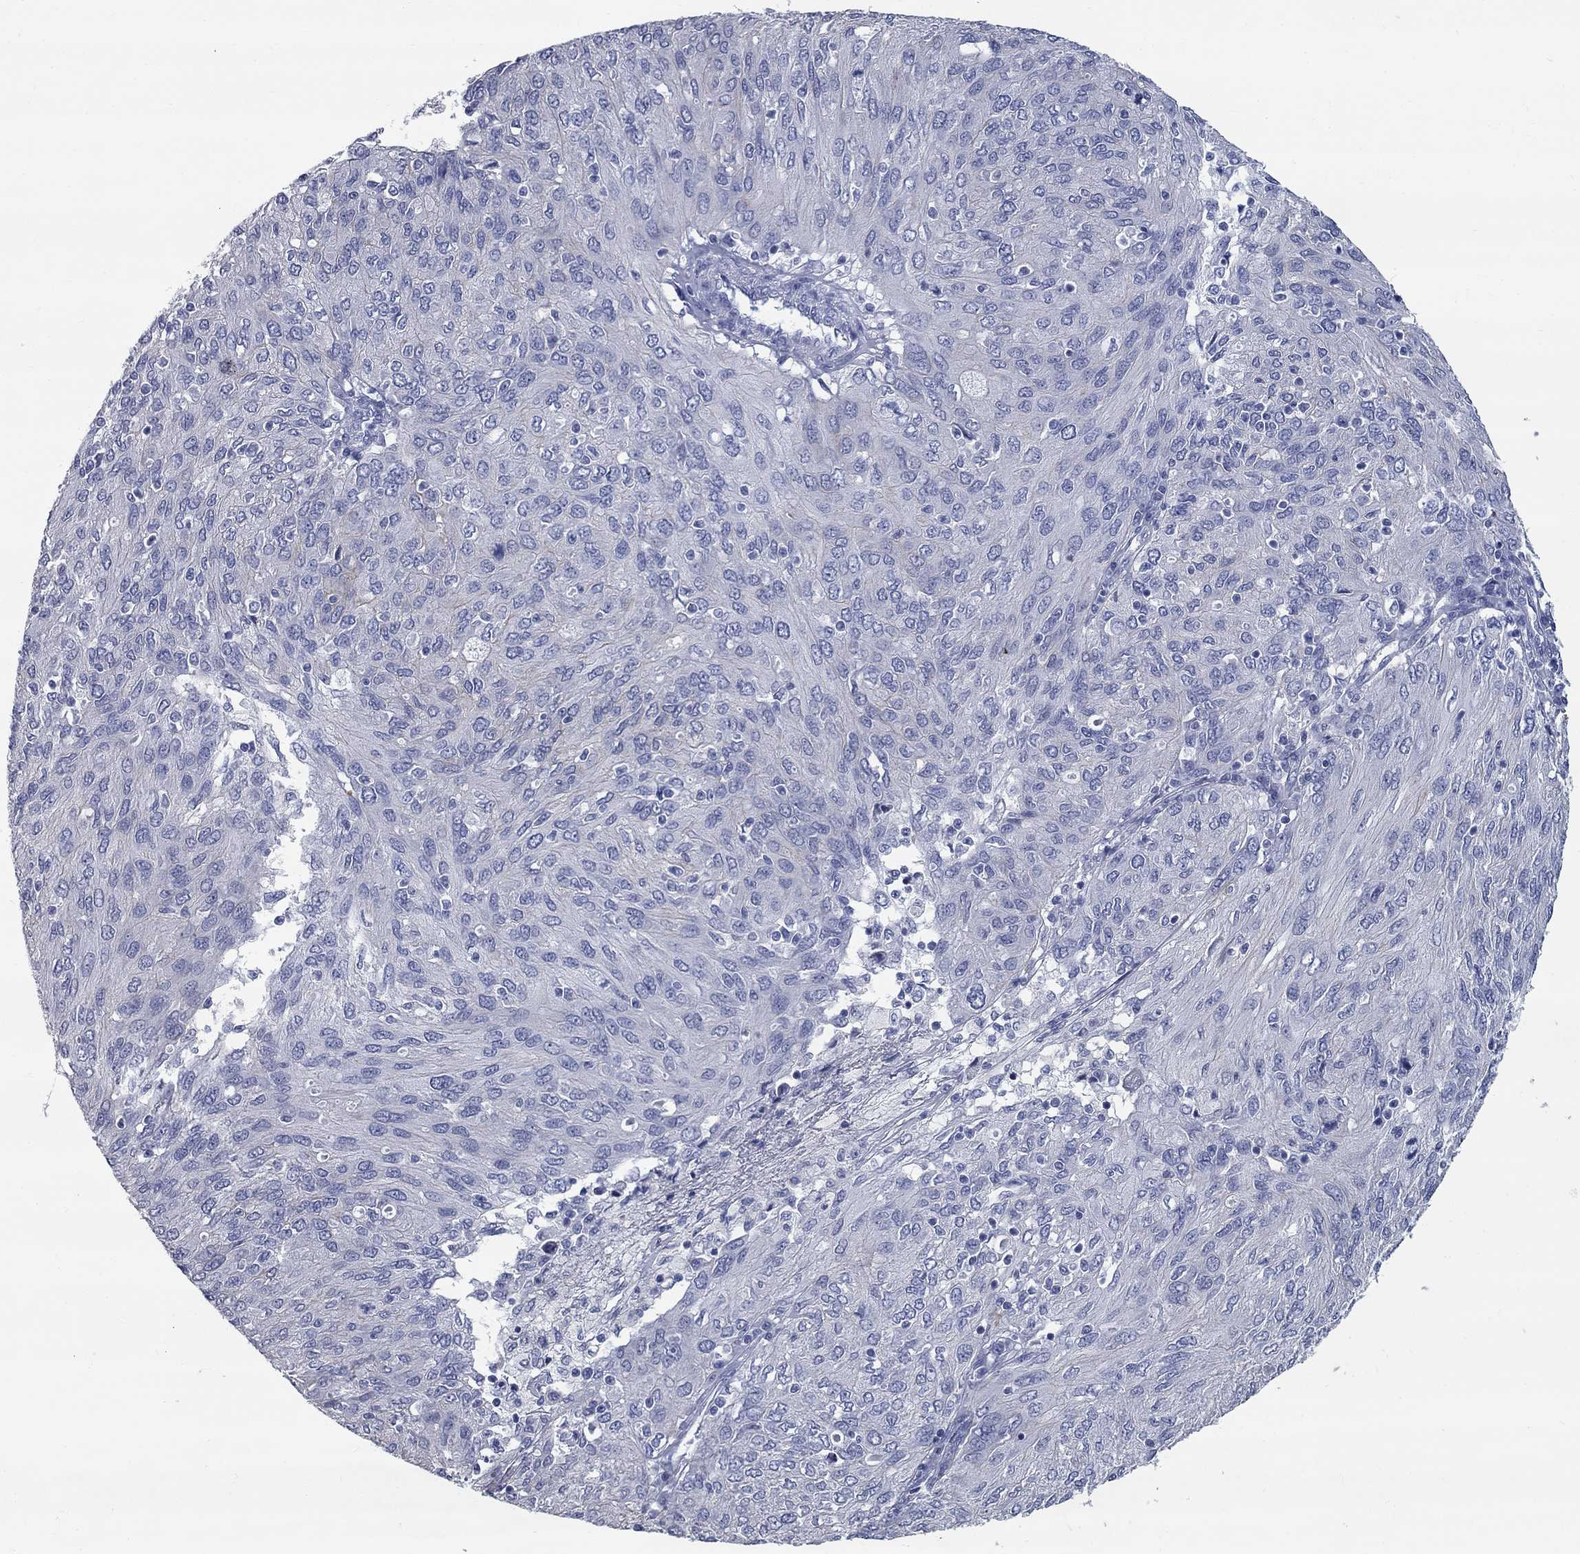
{"staining": {"intensity": "negative", "quantity": "none", "location": "none"}, "tissue": "ovarian cancer", "cell_type": "Tumor cells", "image_type": "cancer", "snomed": [{"axis": "morphology", "description": "Carcinoma, endometroid"}, {"axis": "topography", "description": "Ovary"}], "caption": "This is an immunohistochemistry photomicrograph of human endometroid carcinoma (ovarian). There is no positivity in tumor cells.", "gene": "SYT12", "patient": {"sex": "female", "age": 50}}